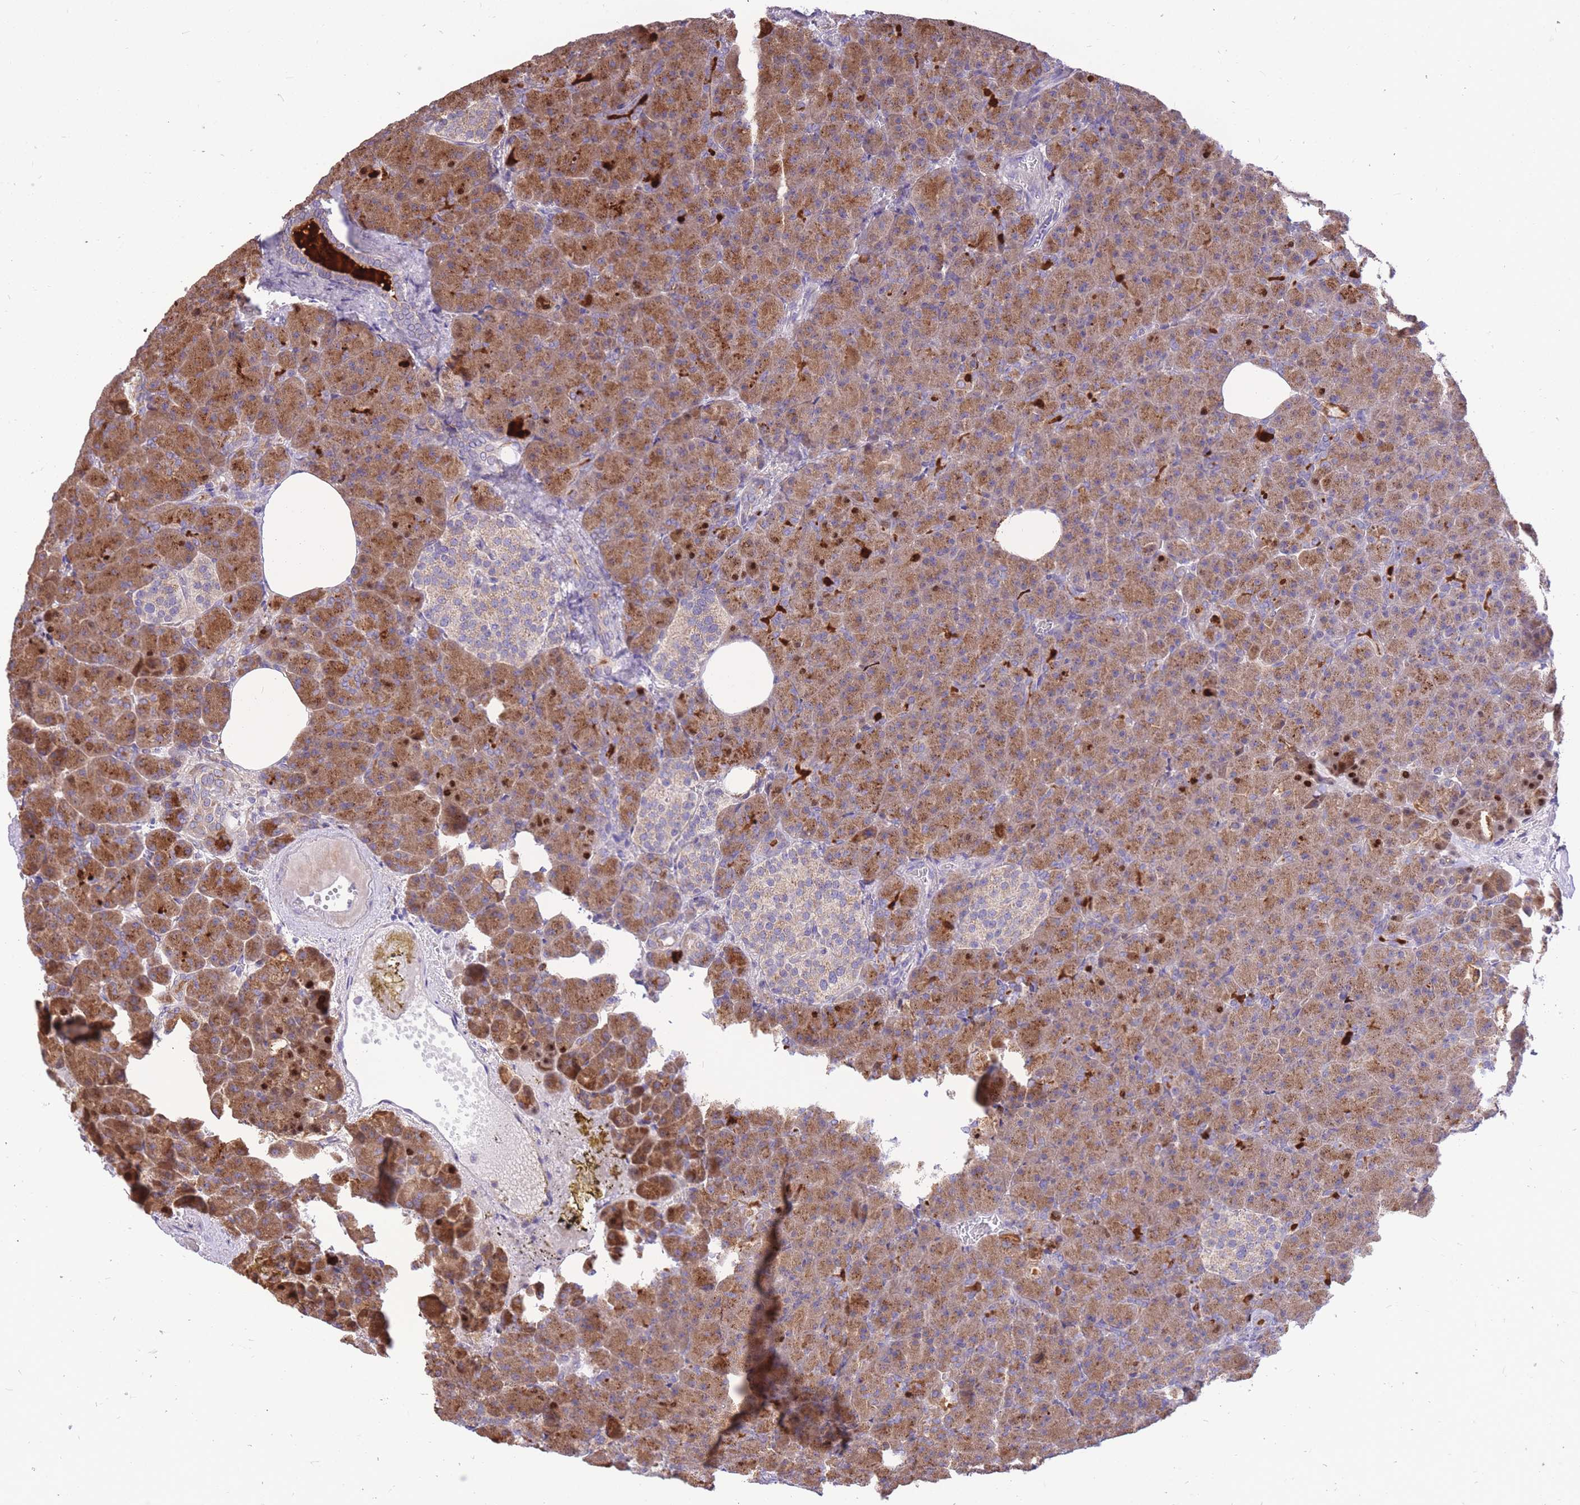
{"staining": {"intensity": "strong", "quantity": ">75%", "location": "cytoplasmic/membranous,nuclear"}, "tissue": "pancreas", "cell_type": "Exocrine glandular cells", "image_type": "normal", "snomed": [{"axis": "morphology", "description": "Normal tissue, NOS"}, {"axis": "topography", "description": "Pancreas"}], "caption": "This histopathology image demonstrates unremarkable pancreas stained with immunohistochemistry to label a protein in brown. The cytoplasmic/membranous,nuclear of exocrine glandular cells show strong positivity for the protein. Nuclei are counter-stained blue.", "gene": "TOPAZ1", "patient": {"sex": "female", "age": 74}}